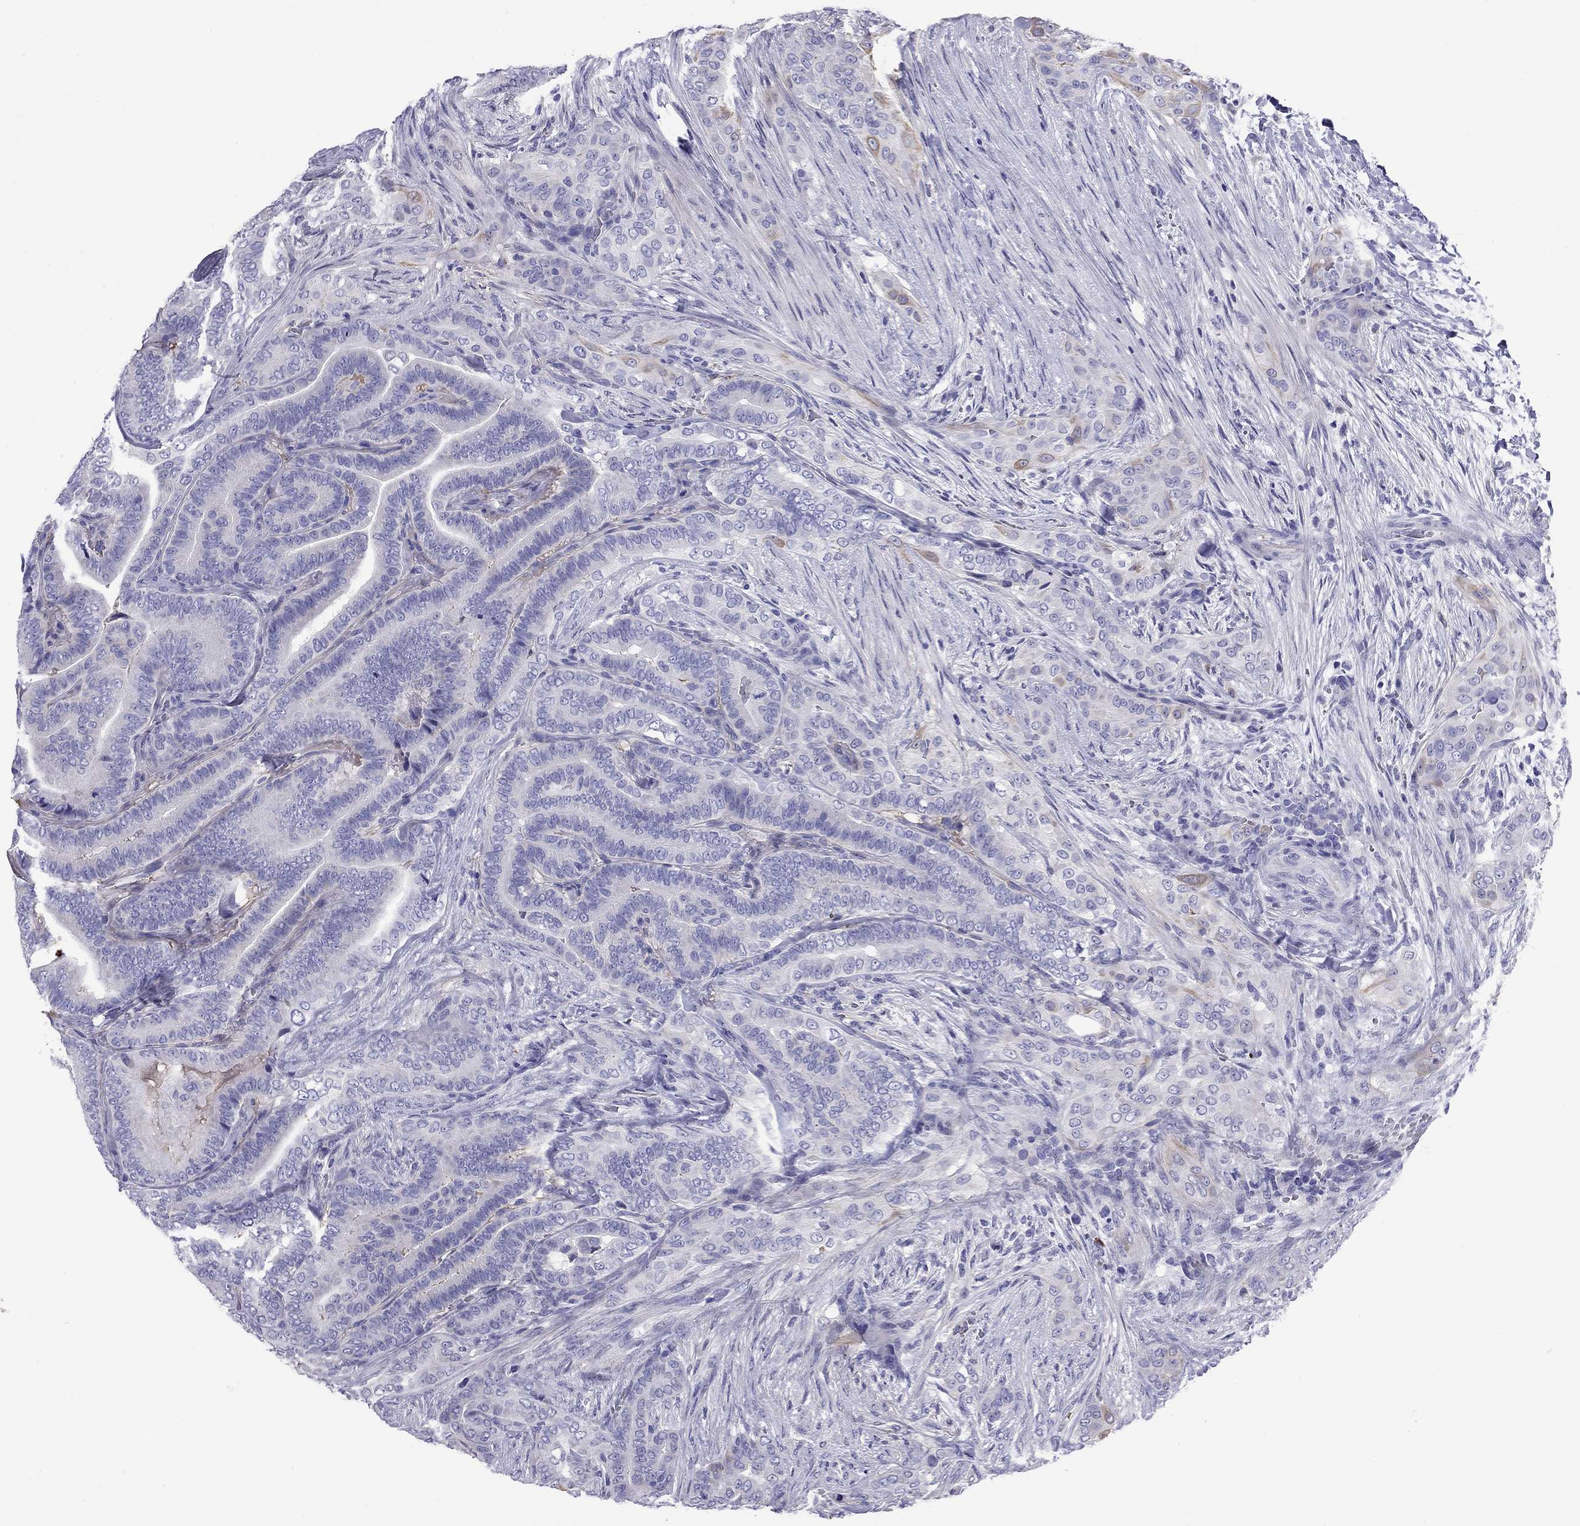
{"staining": {"intensity": "moderate", "quantity": "<25%", "location": "cytoplasmic/membranous"}, "tissue": "thyroid cancer", "cell_type": "Tumor cells", "image_type": "cancer", "snomed": [{"axis": "morphology", "description": "Papillary adenocarcinoma, NOS"}, {"axis": "topography", "description": "Thyroid gland"}], "caption": "Immunohistochemical staining of papillary adenocarcinoma (thyroid) reveals moderate cytoplasmic/membranous protein positivity in approximately <25% of tumor cells. (DAB IHC with brightfield microscopy, high magnification).", "gene": "CMYA5", "patient": {"sex": "male", "age": 61}}